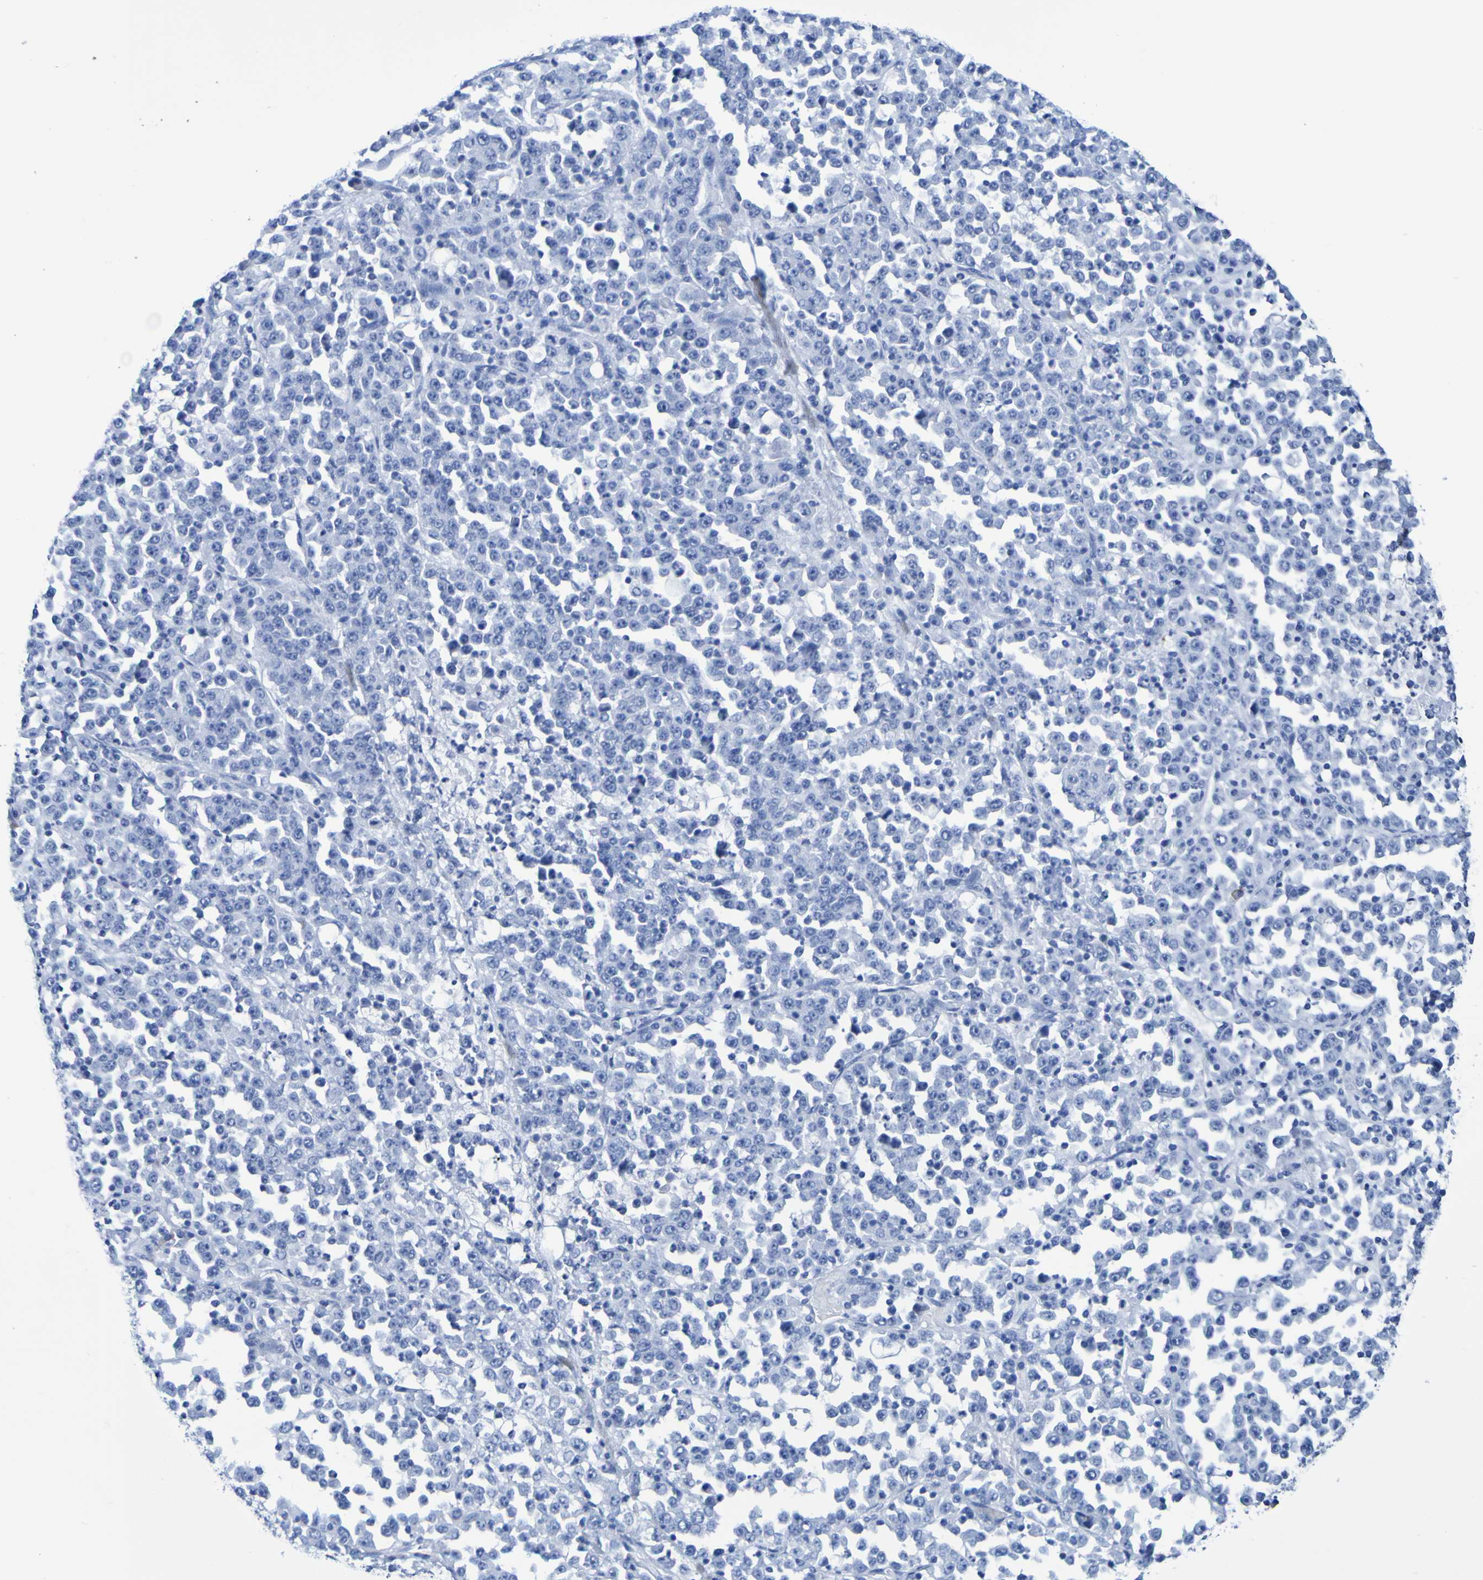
{"staining": {"intensity": "negative", "quantity": "none", "location": "none"}, "tissue": "stomach cancer", "cell_type": "Tumor cells", "image_type": "cancer", "snomed": [{"axis": "morphology", "description": "Normal tissue, NOS"}, {"axis": "morphology", "description": "Adenocarcinoma, NOS"}, {"axis": "topography", "description": "Stomach, upper"}, {"axis": "topography", "description": "Stomach"}], "caption": "IHC micrograph of stomach cancer (adenocarcinoma) stained for a protein (brown), which exhibits no positivity in tumor cells.", "gene": "DPEP1", "patient": {"sex": "male", "age": 59}}